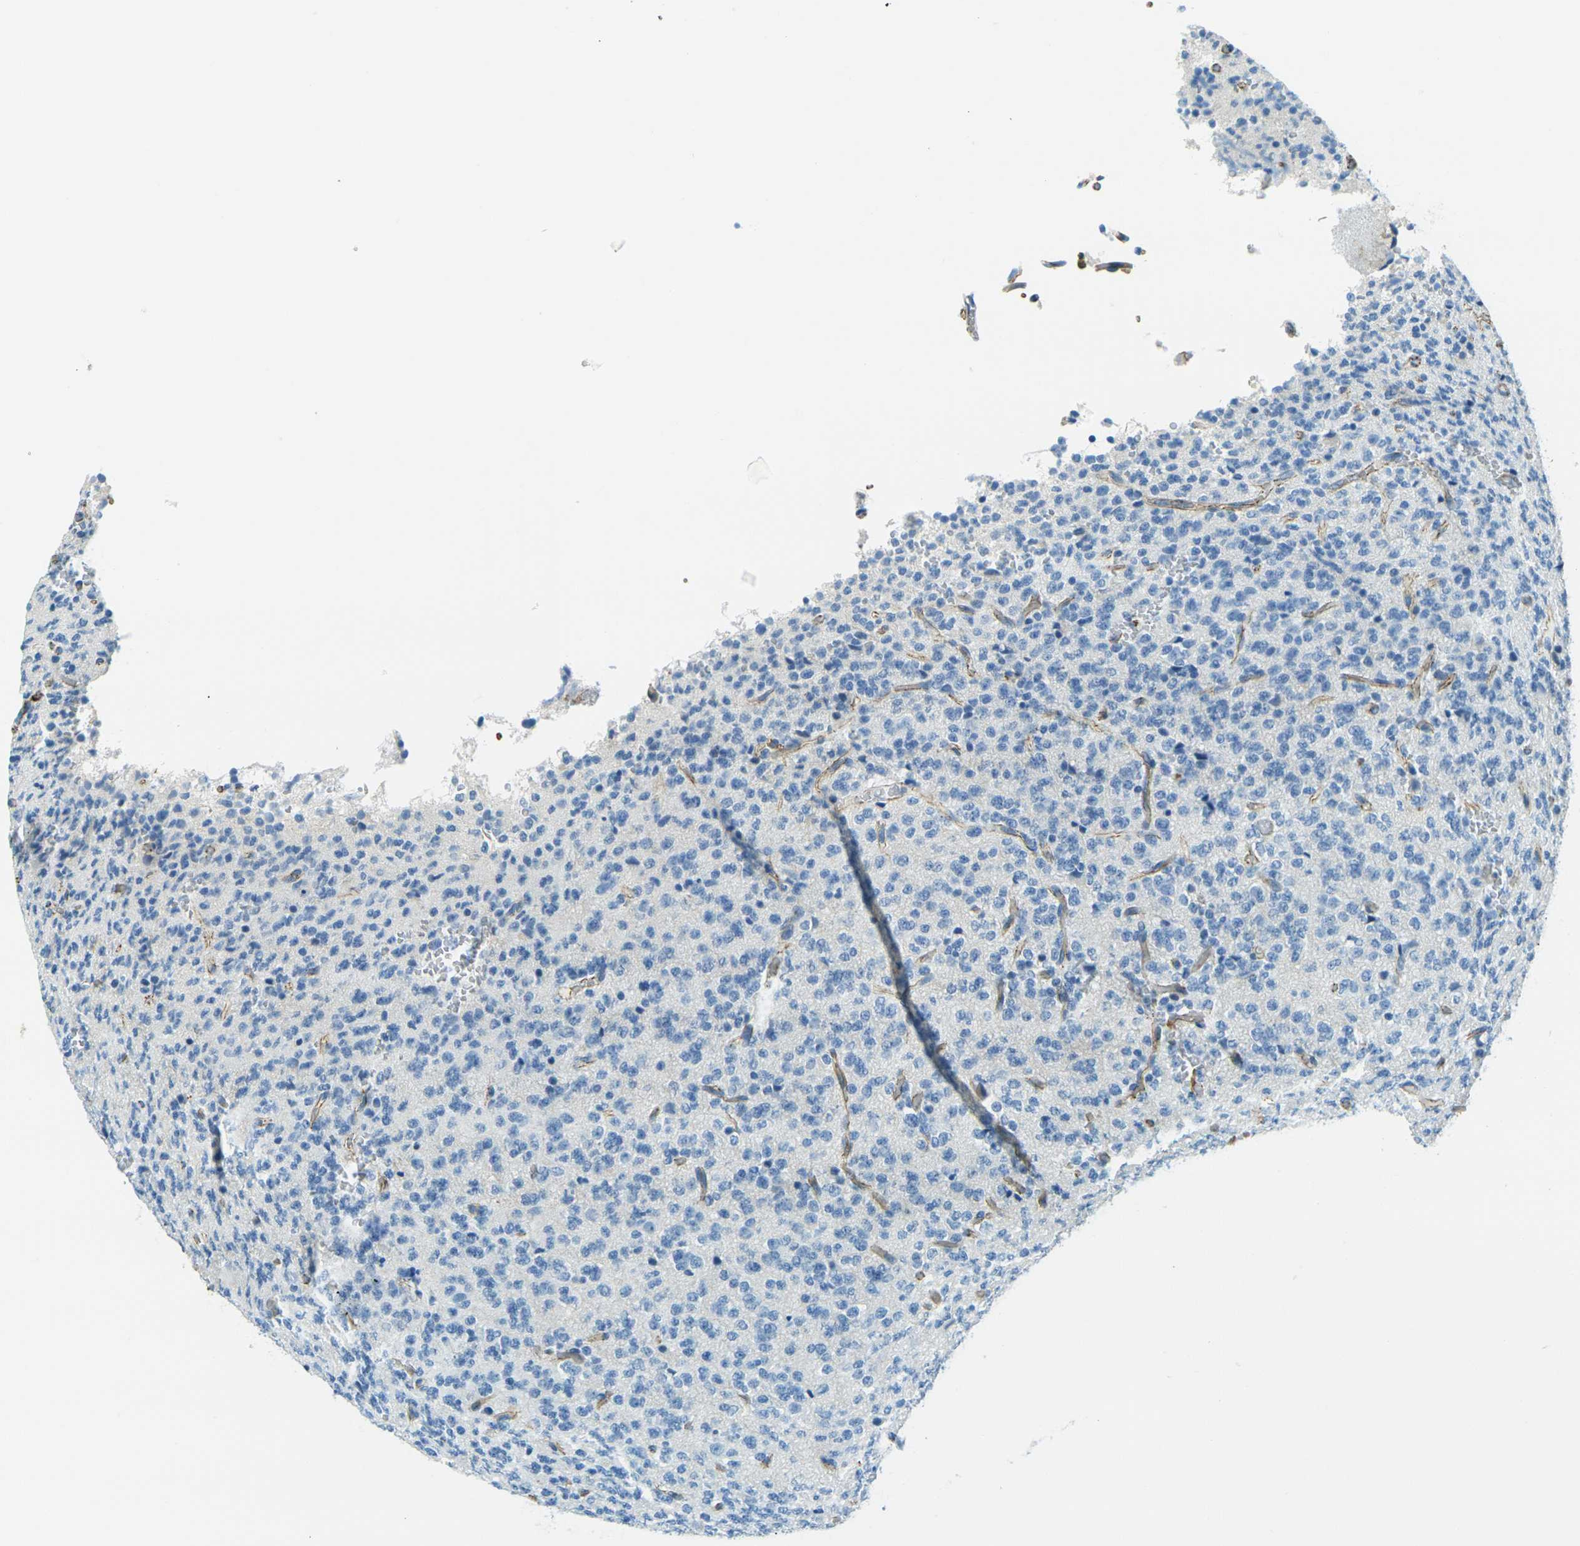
{"staining": {"intensity": "negative", "quantity": "none", "location": "none"}, "tissue": "glioma", "cell_type": "Tumor cells", "image_type": "cancer", "snomed": [{"axis": "morphology", "description": "Glioma, malignant, Low grade"}, {"axis": "topography", "description": "Brain"}], "caption": "A high-resolution photomicrograph shows IHC staining of malignant glioma (low-grade), which exhibits no significant staining in tumor cells.", "gene": "OCLN", "patient": {"sex": "male", "age": 38}}